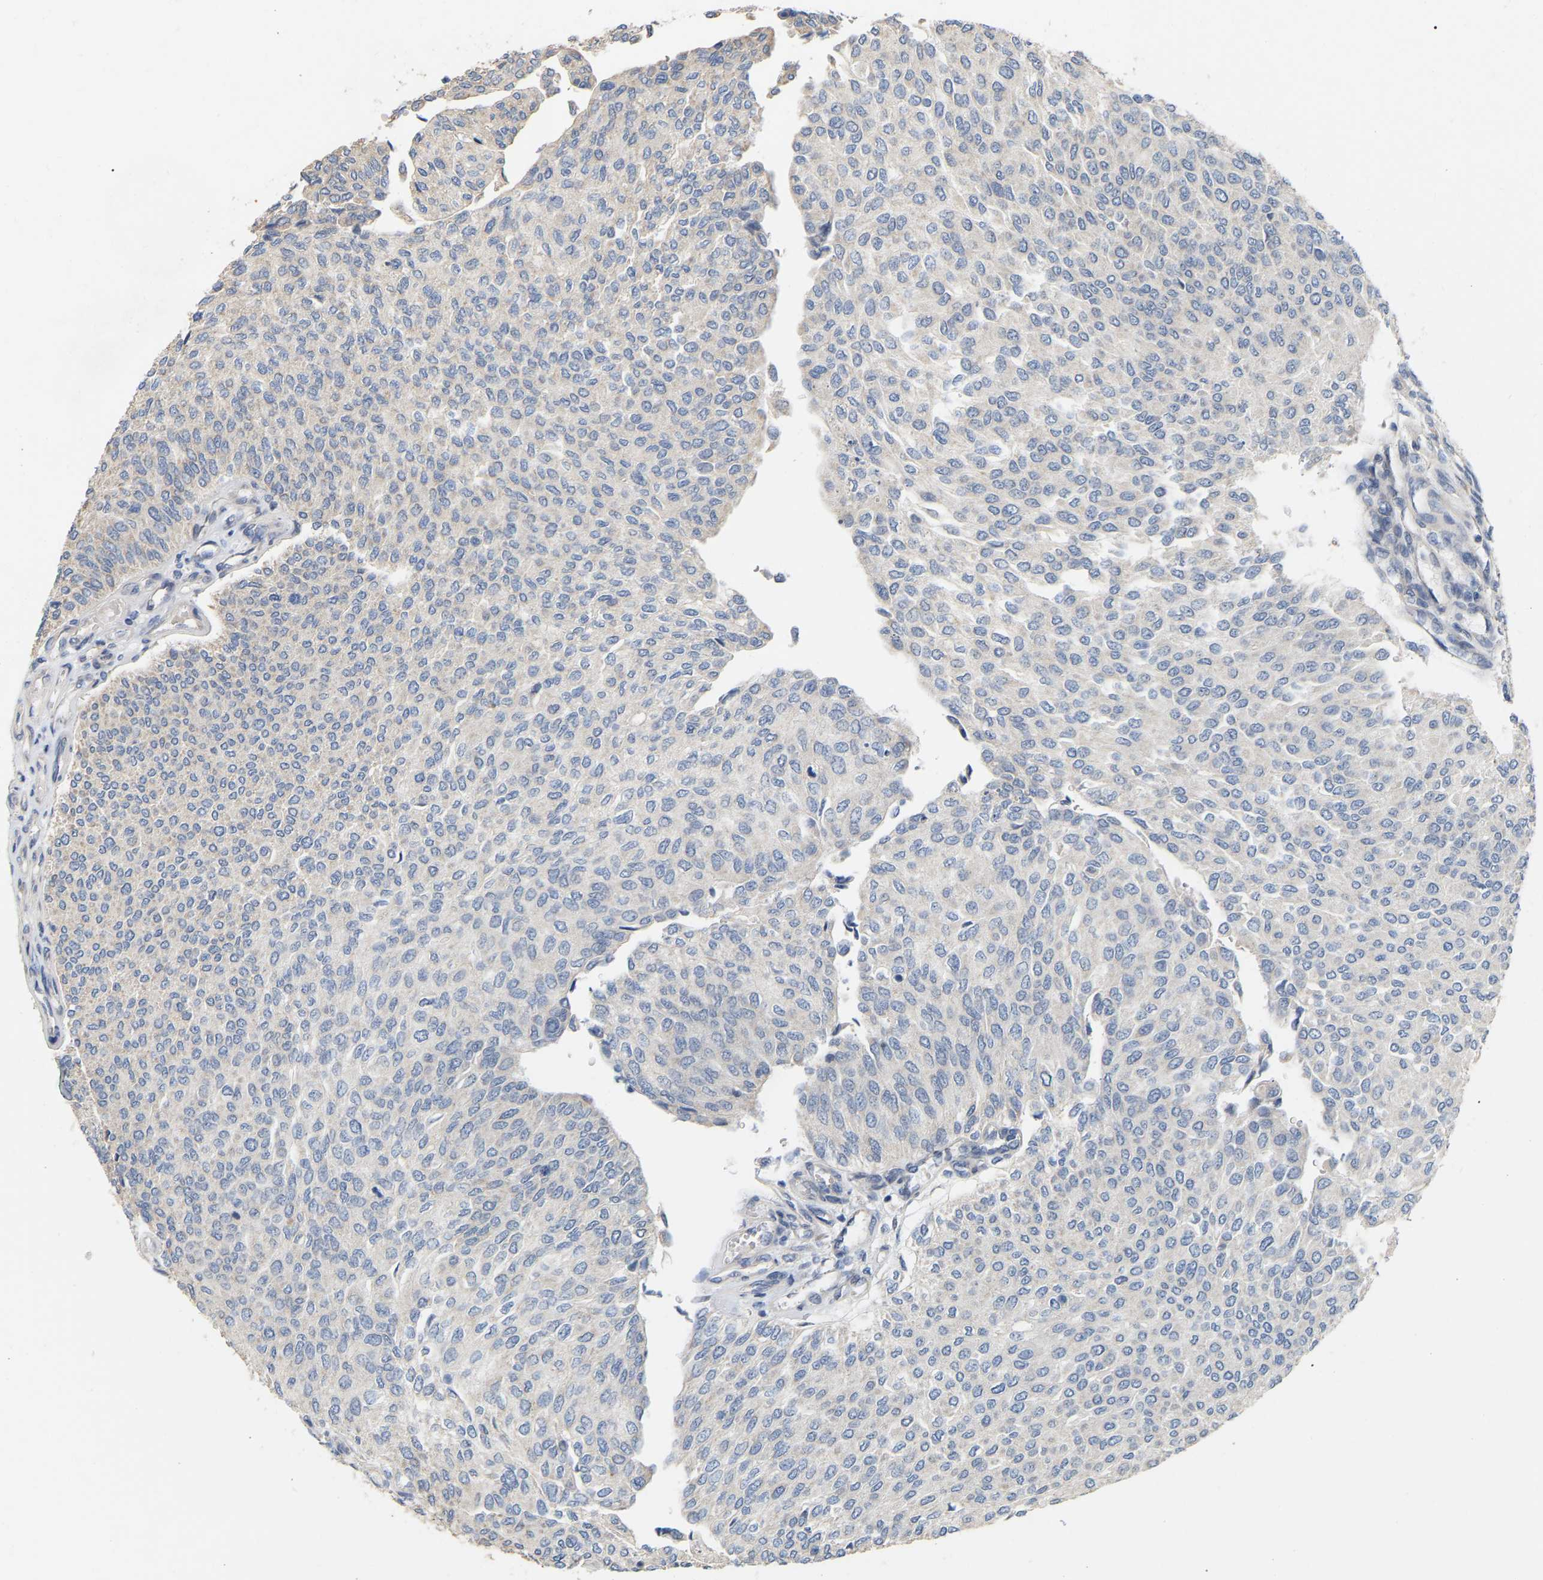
{"staining": {"intensity": "negative", "quantity": "none", "location": "none"}, "tissue": "urothelial cancer", "cell_type": "Tumor cells", "image_type": "cancer", "snomed": [{"axis": "morphology", "description": "Urothelial carcinoma, Low grade"}, {"axis": "topography", "description": "Urinary bladder"}], "caption": "The immunohistochemistry photomicrograph has no significant expression in tumor cells of urothelial cancer tissue.", "gene": "SSH1", "patient": {"sex": "female", "age": 79}}